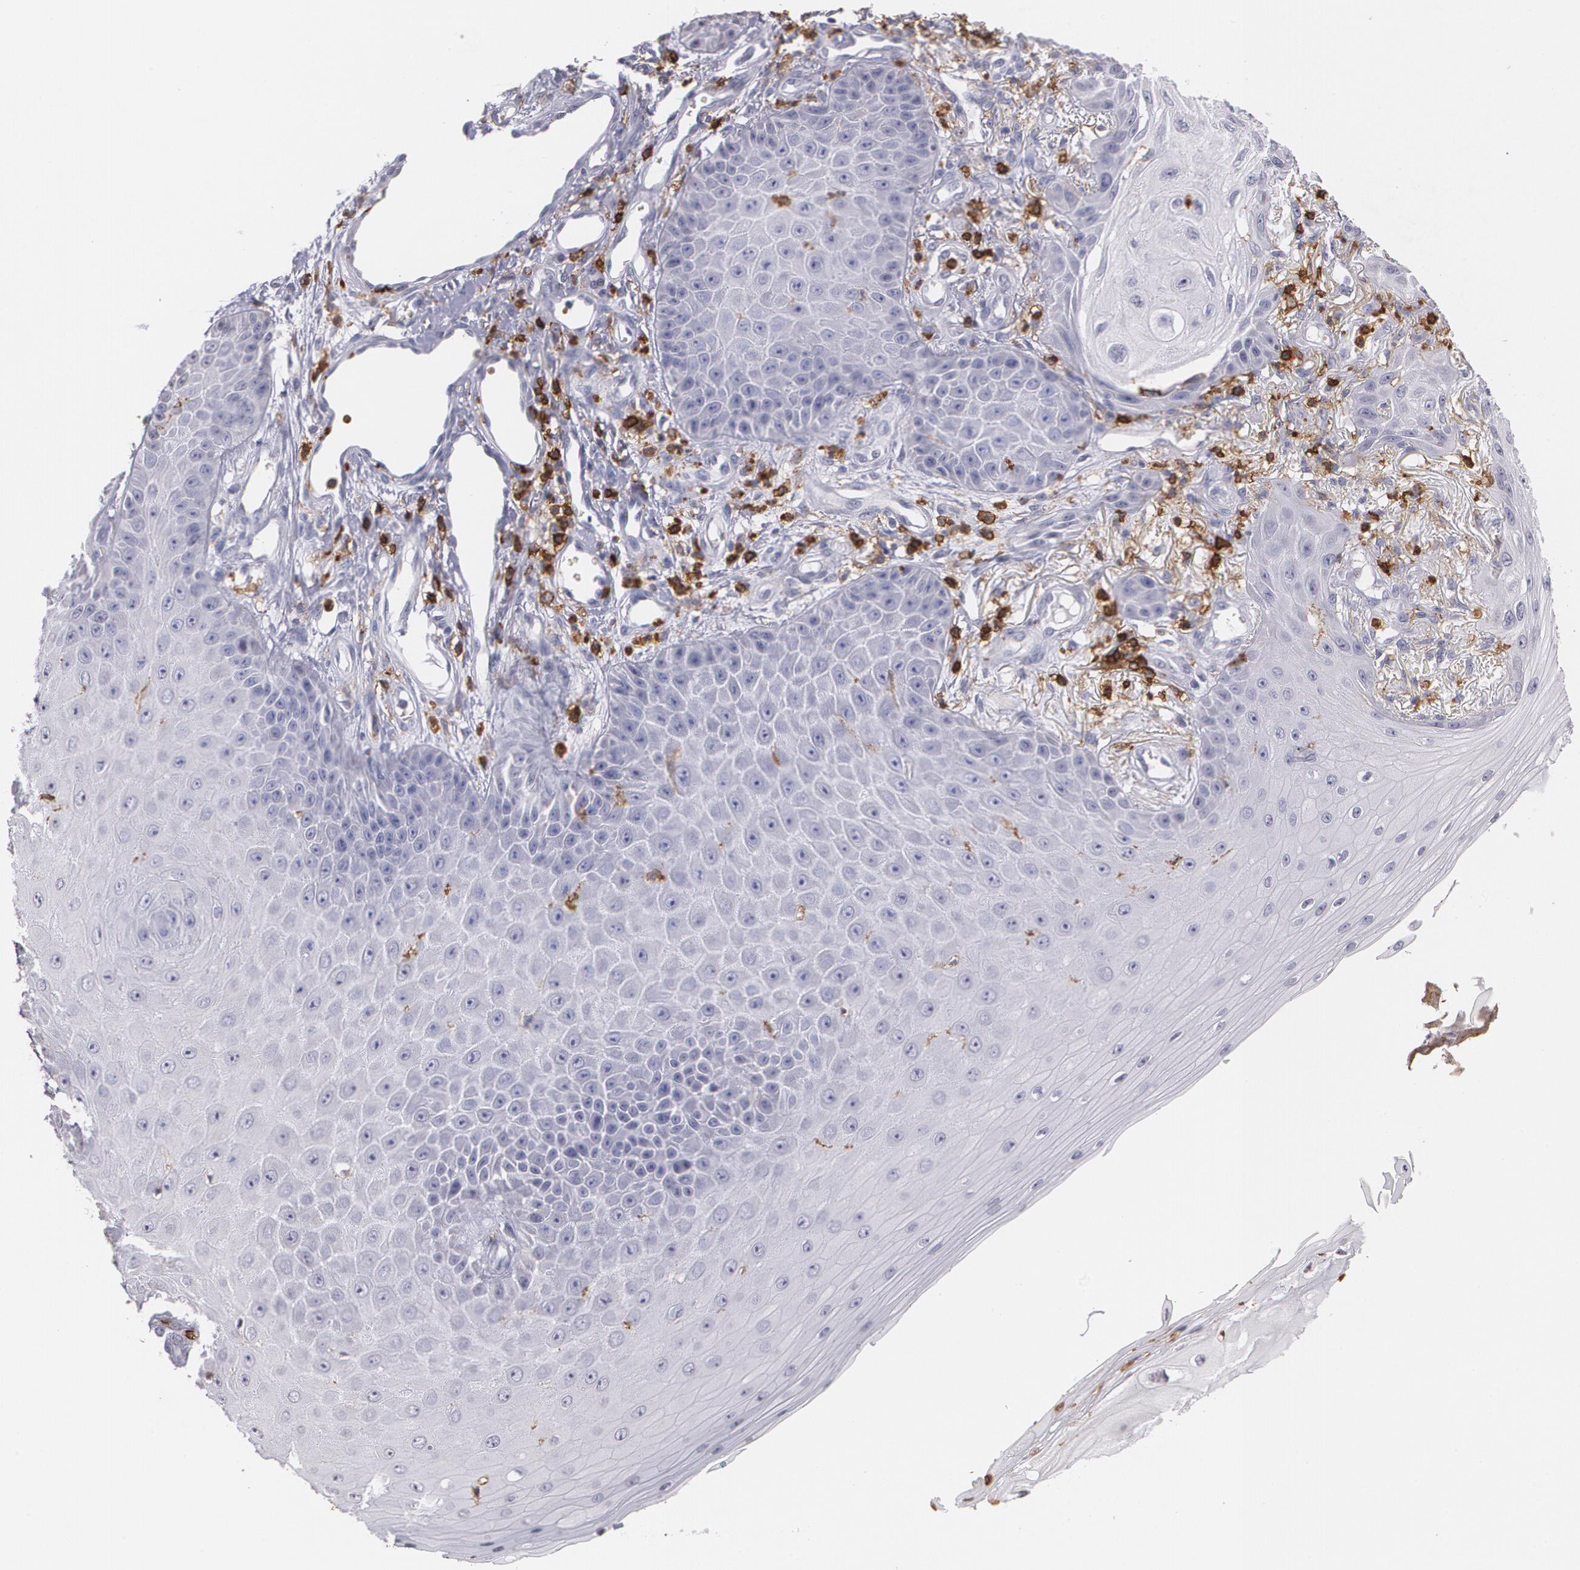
{"staining": {"intensity": "negative", "quantity": "none", "location": "none"}, "tissue": "skin cancer", "cell_type": "Tumor cells", "image_type": "cancer", "snomed": [{"axis": "morphology", "description": "Squamous cell carcinoma, NOS"}, {"axis": "topography", "description": "Skin"}], "caption": "Immunohistochemistry (IHC) photomicrograph of human skin squamous cell carcinoma stained for a protein (brown), which reveals no staining in tumor cells.", "gene": "PTPRC", "patient": {"sex": "female", "age": 40}}